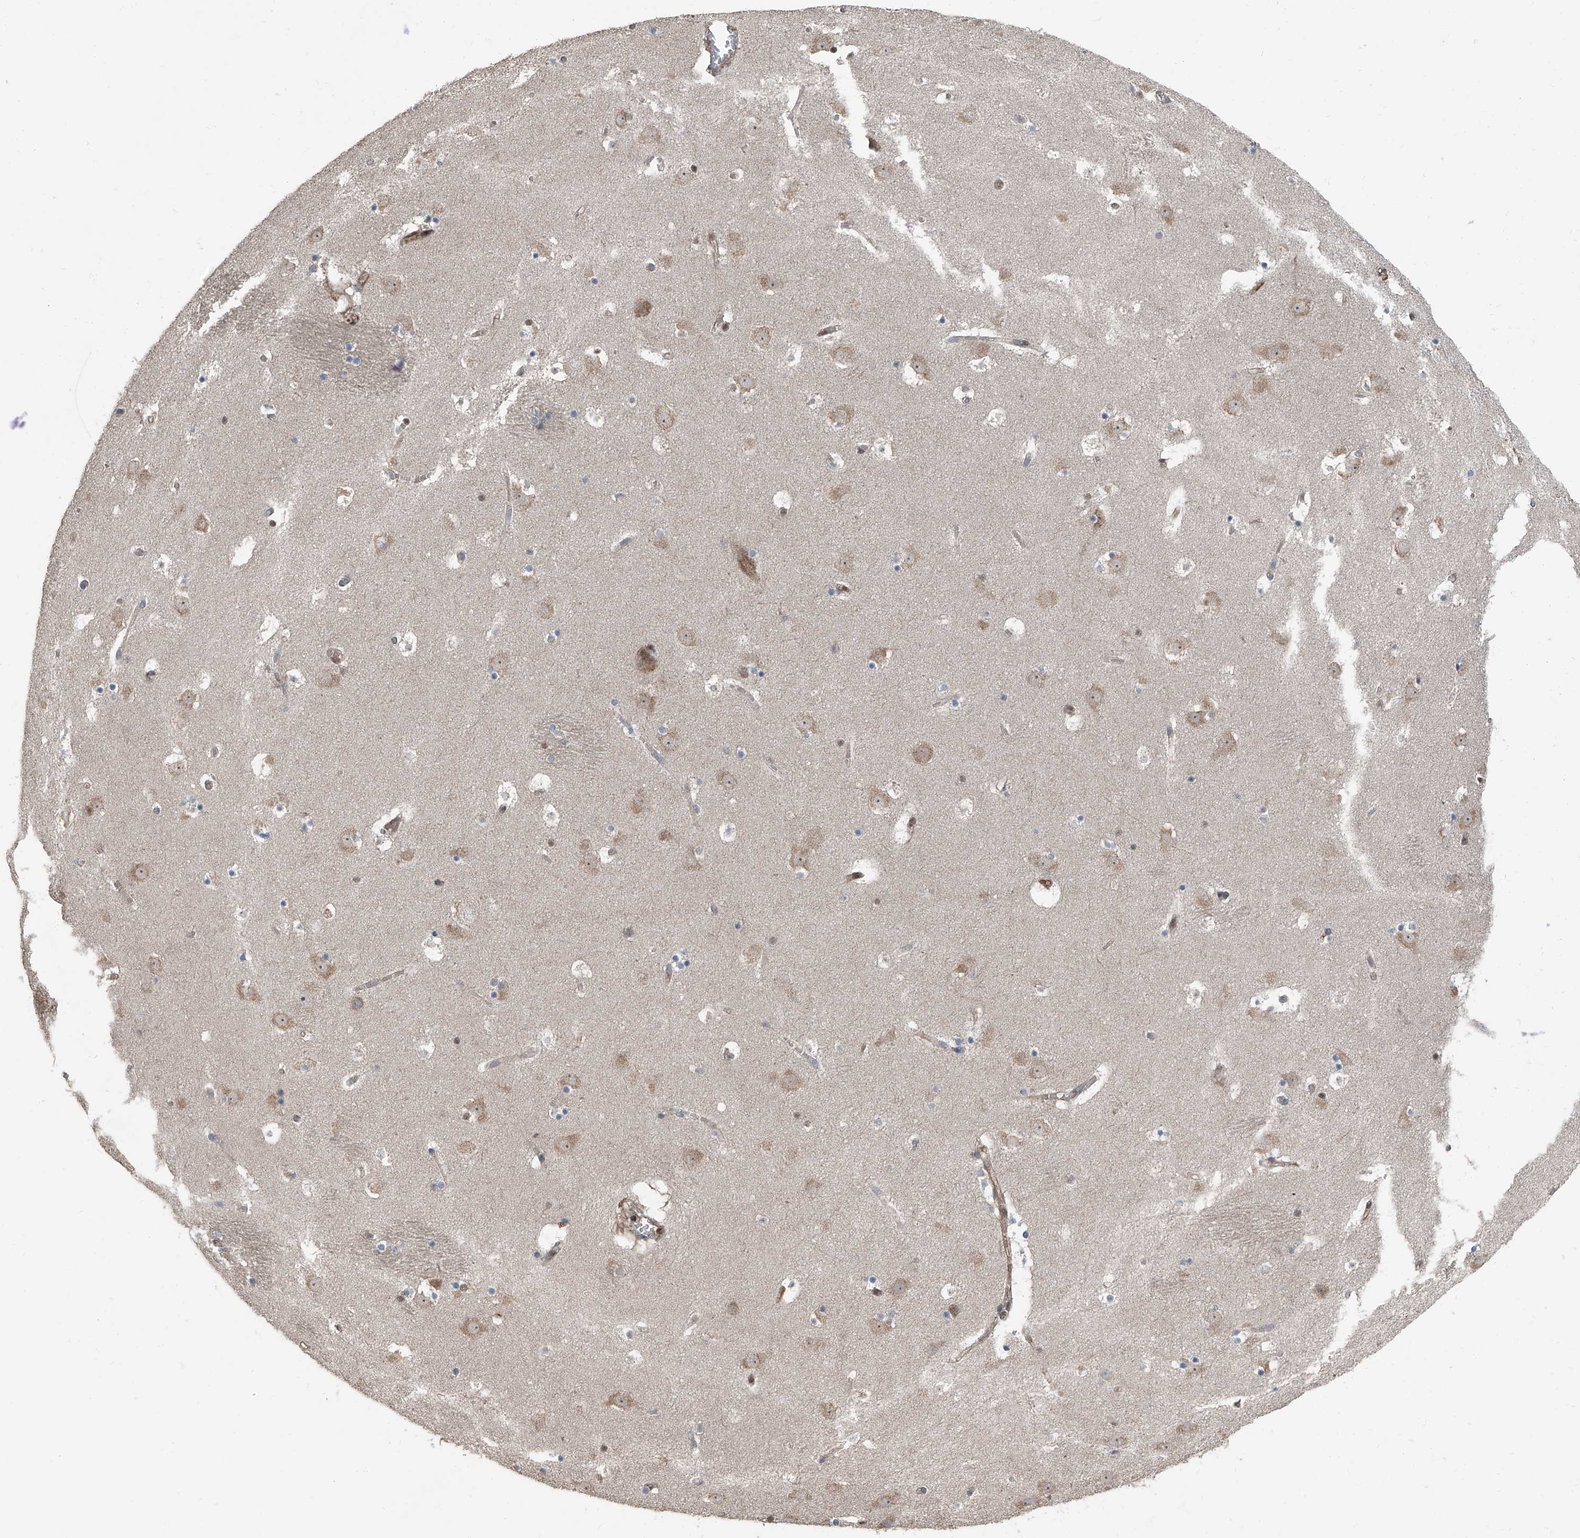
{"staining": {"intensity": "moderate", "quantity": "<25%", "location": "nuclear"}, "tissue": "caudate", "cell_type": "Glial cells", "image_type": "normal", "snomed": [{"axis": "morphology", "description": "Normal tissue, NOS"}, {"axis": "topography", "description": "Lateral ventricle wall"}], "caption": "IHC staining of normal caudate, which shows low levels of moderate nuclear positivity in approximately <25% of glial cells indicating moderate nuclear protein expression. The staining was performed using DAB (3,3'-diaminobenzidine) (brown) for protein detection and nuclei were counterstained in hematoxylin (blue).", "gene": "FKBP5", "patient": {"sex": "male", "age": 45}}